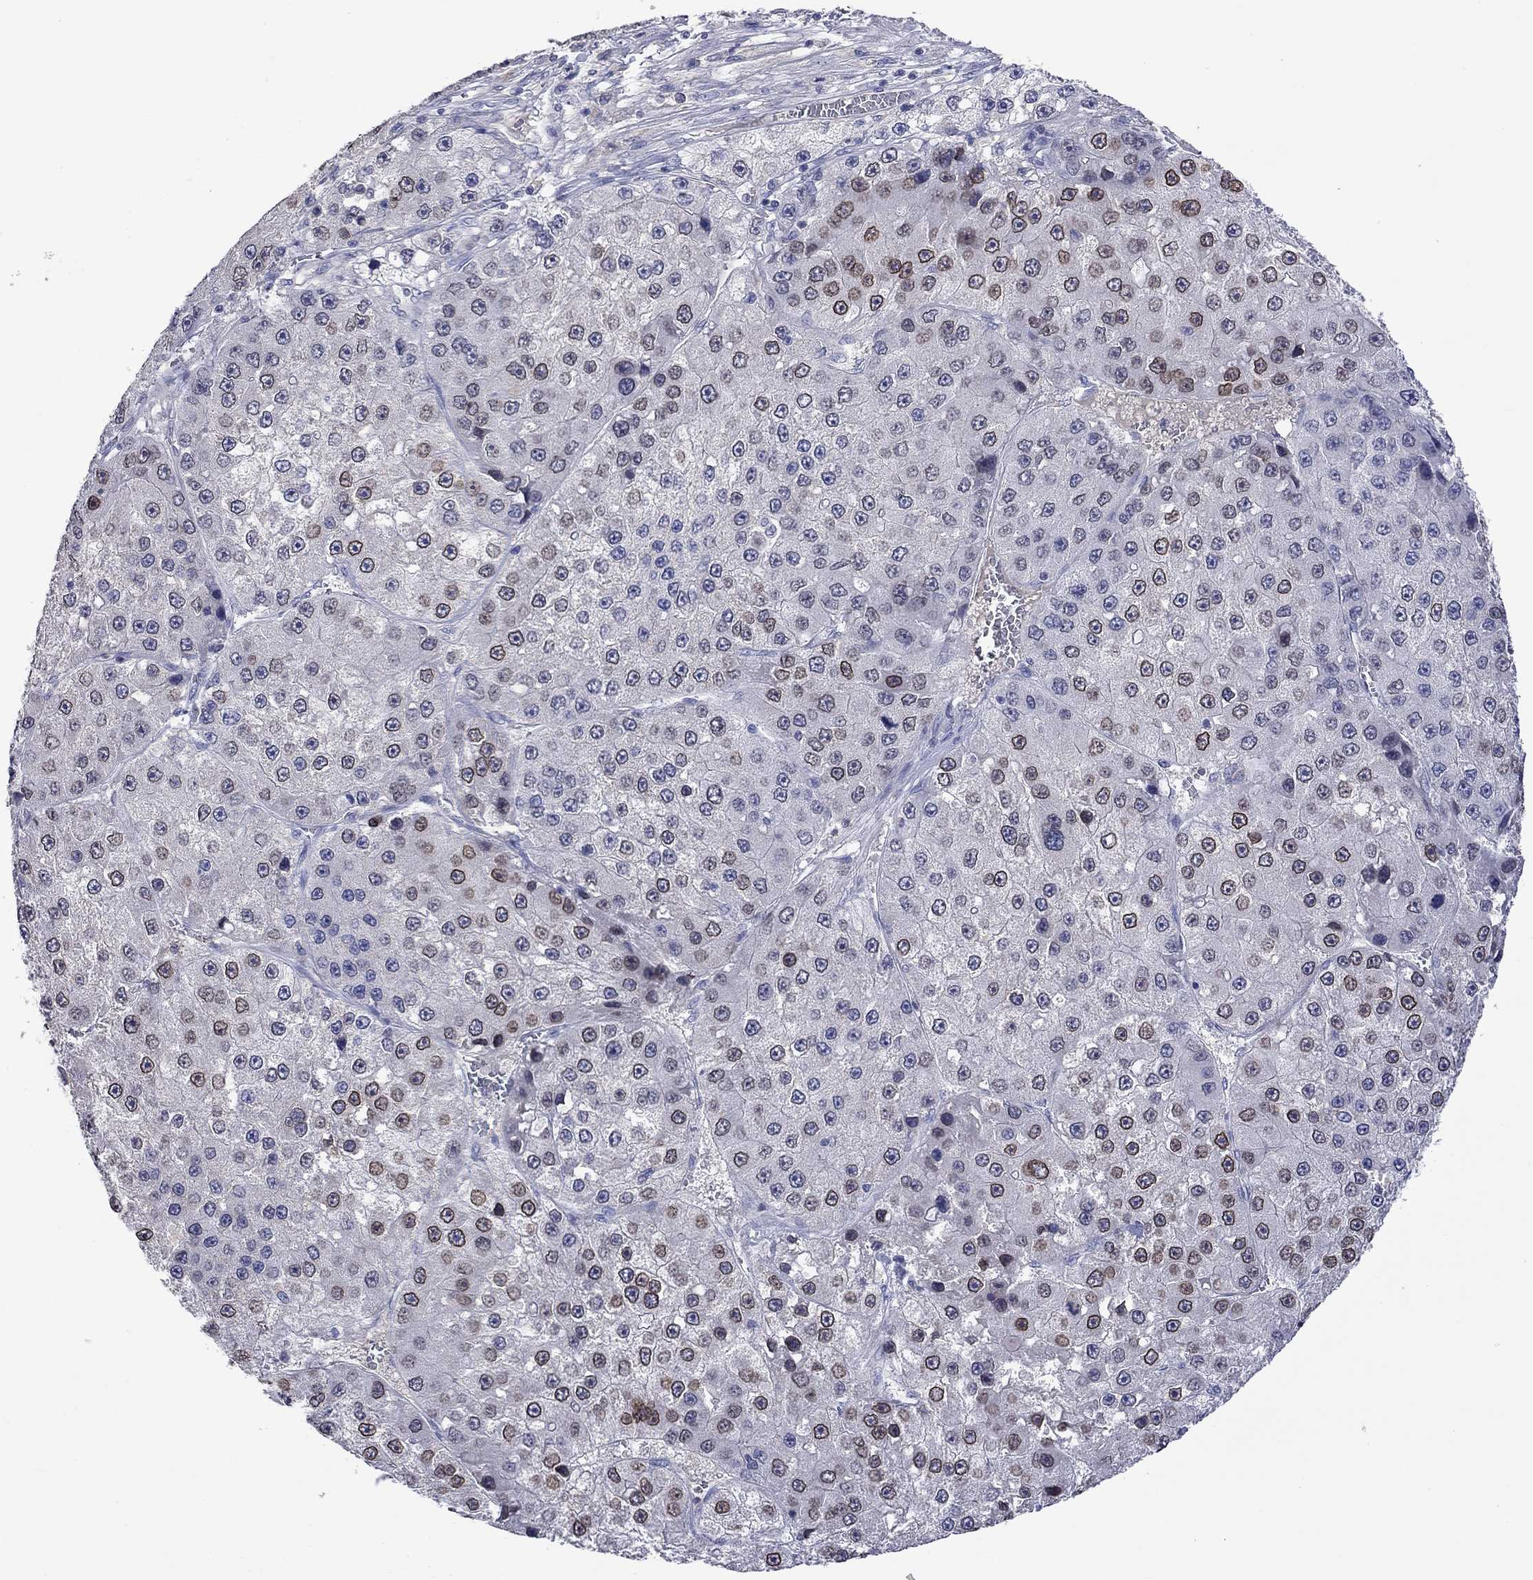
{"staining": {"intensity": "strong", "quantity": "25%-75%", "location": "cytoplasmic/membranous,nuclear"}, "tissue": "liver cancer", "cell_type": "Tumor cells", "image_type": "cancer", "snomed": [{"axis": "morphology", "description": "Carcinoma, Hepatocellular, NOS"}, {"axis": "topography", "description": "Liver"}], "caption": "Protein expression by IHC shows strong cytoplasmic/membranous and nuclear expression in about 25%-75% of tumor cells in hepatocellular carcinoma (liver).", "gene": "LRFN4", "patient": {"sex": "female", "age": 73}}